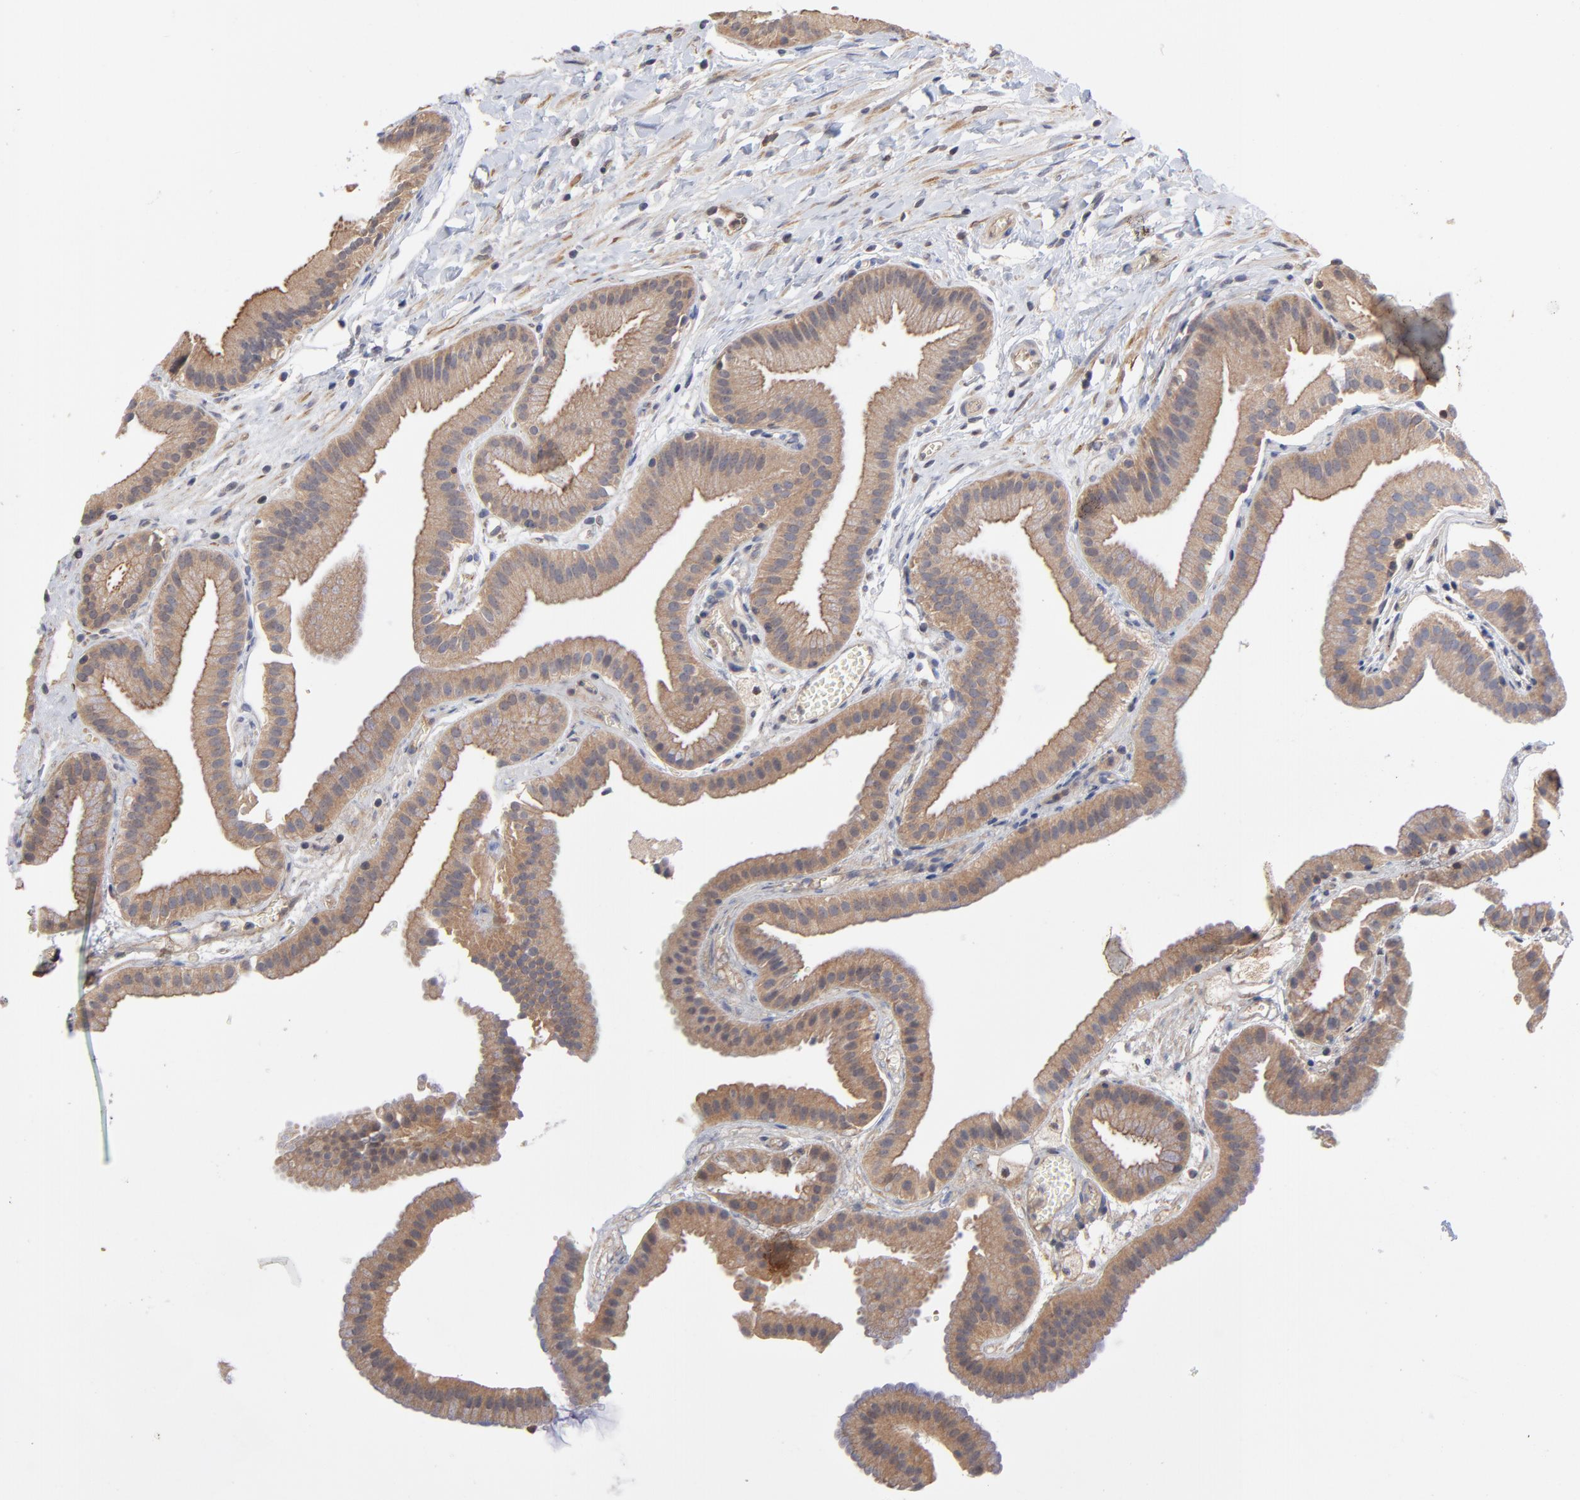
{"staining": {"intensity": "moderate", "quantity": ">75%", "location": "cytoplasmic/membranous"}, "tissue": "gallbladder", "cell_type": "Glandular cells", "image_type": "normal", "snomed": [{"axis": "morphology", "description": "Normal tissue, NOS"}, {"axis": "topography", "description": "Gallbladder"}], "caption": "IHC image of normal gallbladder: gallbladder stained using IHC exhibits medium levels of moderate protein expression localized specifically in the cytoplasmic/membranous of glandular cells, appearing as a cytoplasmic/membranous brown color.", "gene": "PCMT1", "patient": {"sex": "female", "age": 63}}